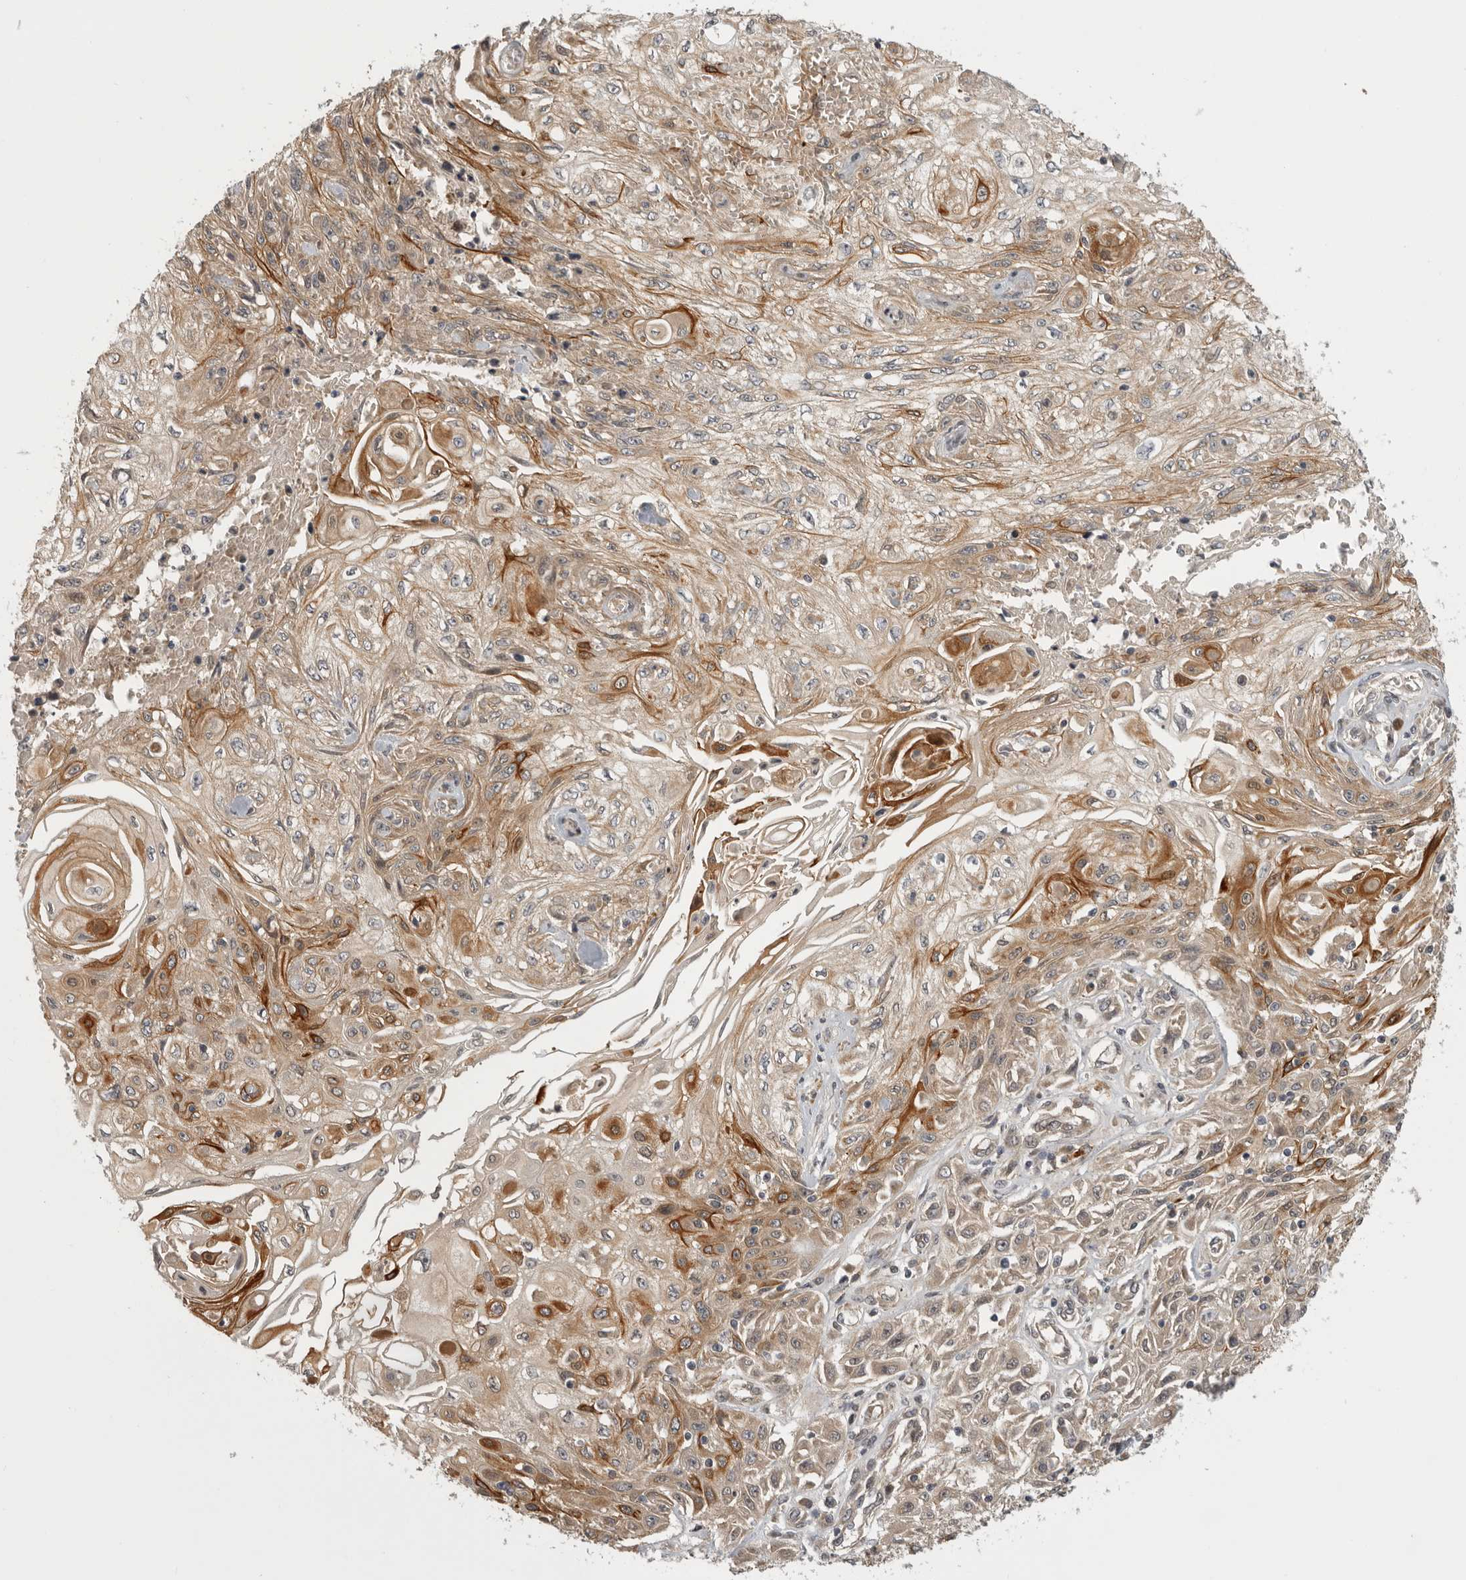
{"staining": {"intensity": "moderate", "quantity": ">75%", "location": "cytoplasmic/membranous"}, "tissue": "skin cancer", "cell_type": "Tumor cells", "image_type": "cancer", "snomed": [{"axis": "morphology", "description": "Squamous cell carcinoma, NOS"}, {"axis": "morphology", "description": "Squamous cell carcinoma, metastatic, NOS"}, {"axis": "topography", "description": "Skin"}, {"axis": "topography", "description": "Lymph node"}], "caption": "Protein staining displays moderate cytoplasmic/membranous staining in about >75% of tumor cells in squamous cell carcinoma (skin). Nuclei are stained in blue.", "gene": "CUEDC1", "patient": {"sex": "male", "age": 75}}